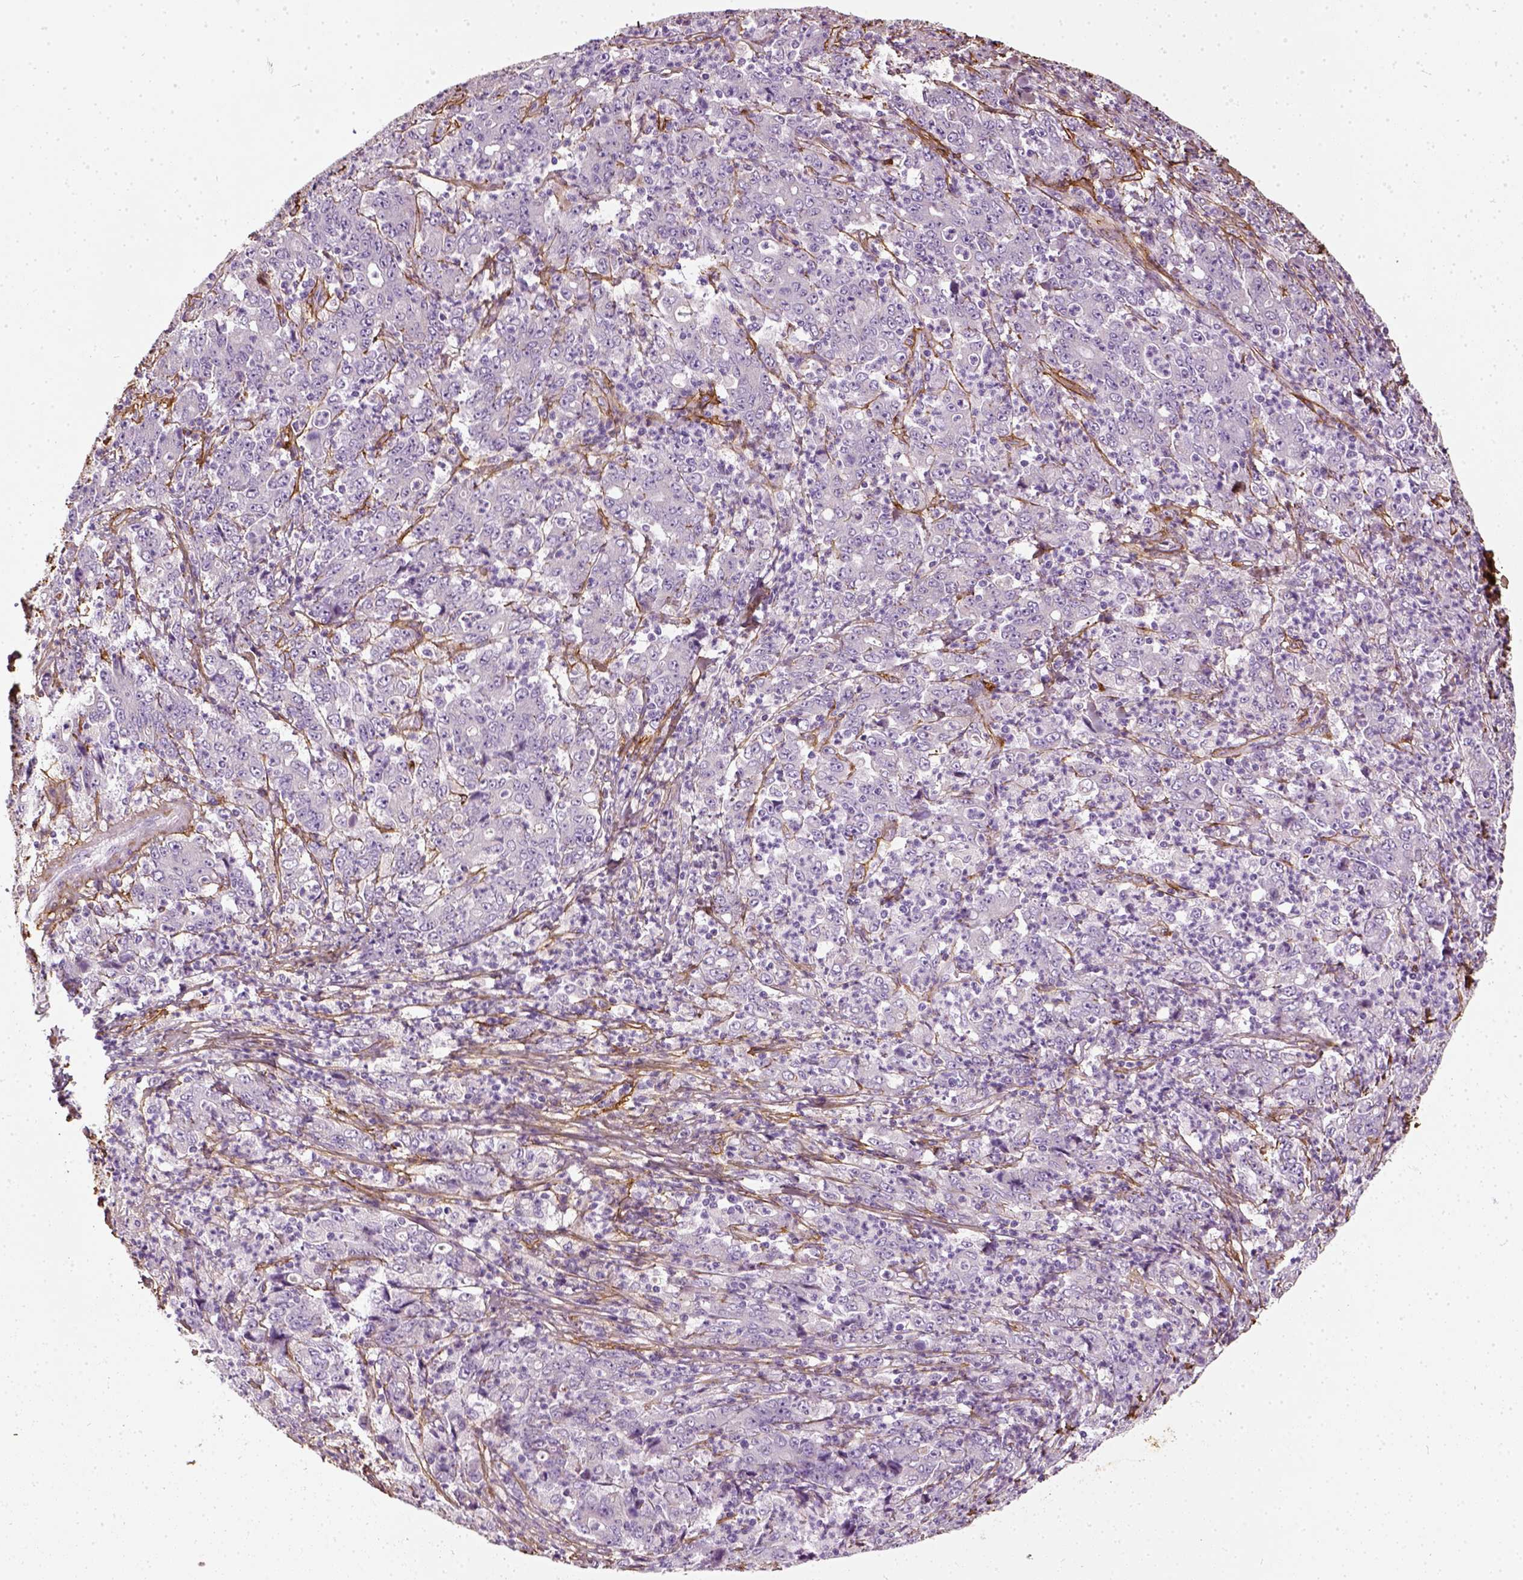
{"staining": {"intensity": "negative", "quantity": "none", "location": "none"}, "tissue": "stomach cancer", "cell_type": "Tumor cells", "image_type": "cancer", "snomed": [{"axis": "morphology", "description": "Adenocarcinoma, NOS"}, {"axis": "topography", "description": "Stomach, lower"}], "caption": "High power microscopy photomicrograph of an immunohistochemistry image of stomach adenocarcinoma, revealing no significant positivity in tumor cells.", "gene": "COL6A2", "patient": {"sex": "female", "age": 71}}